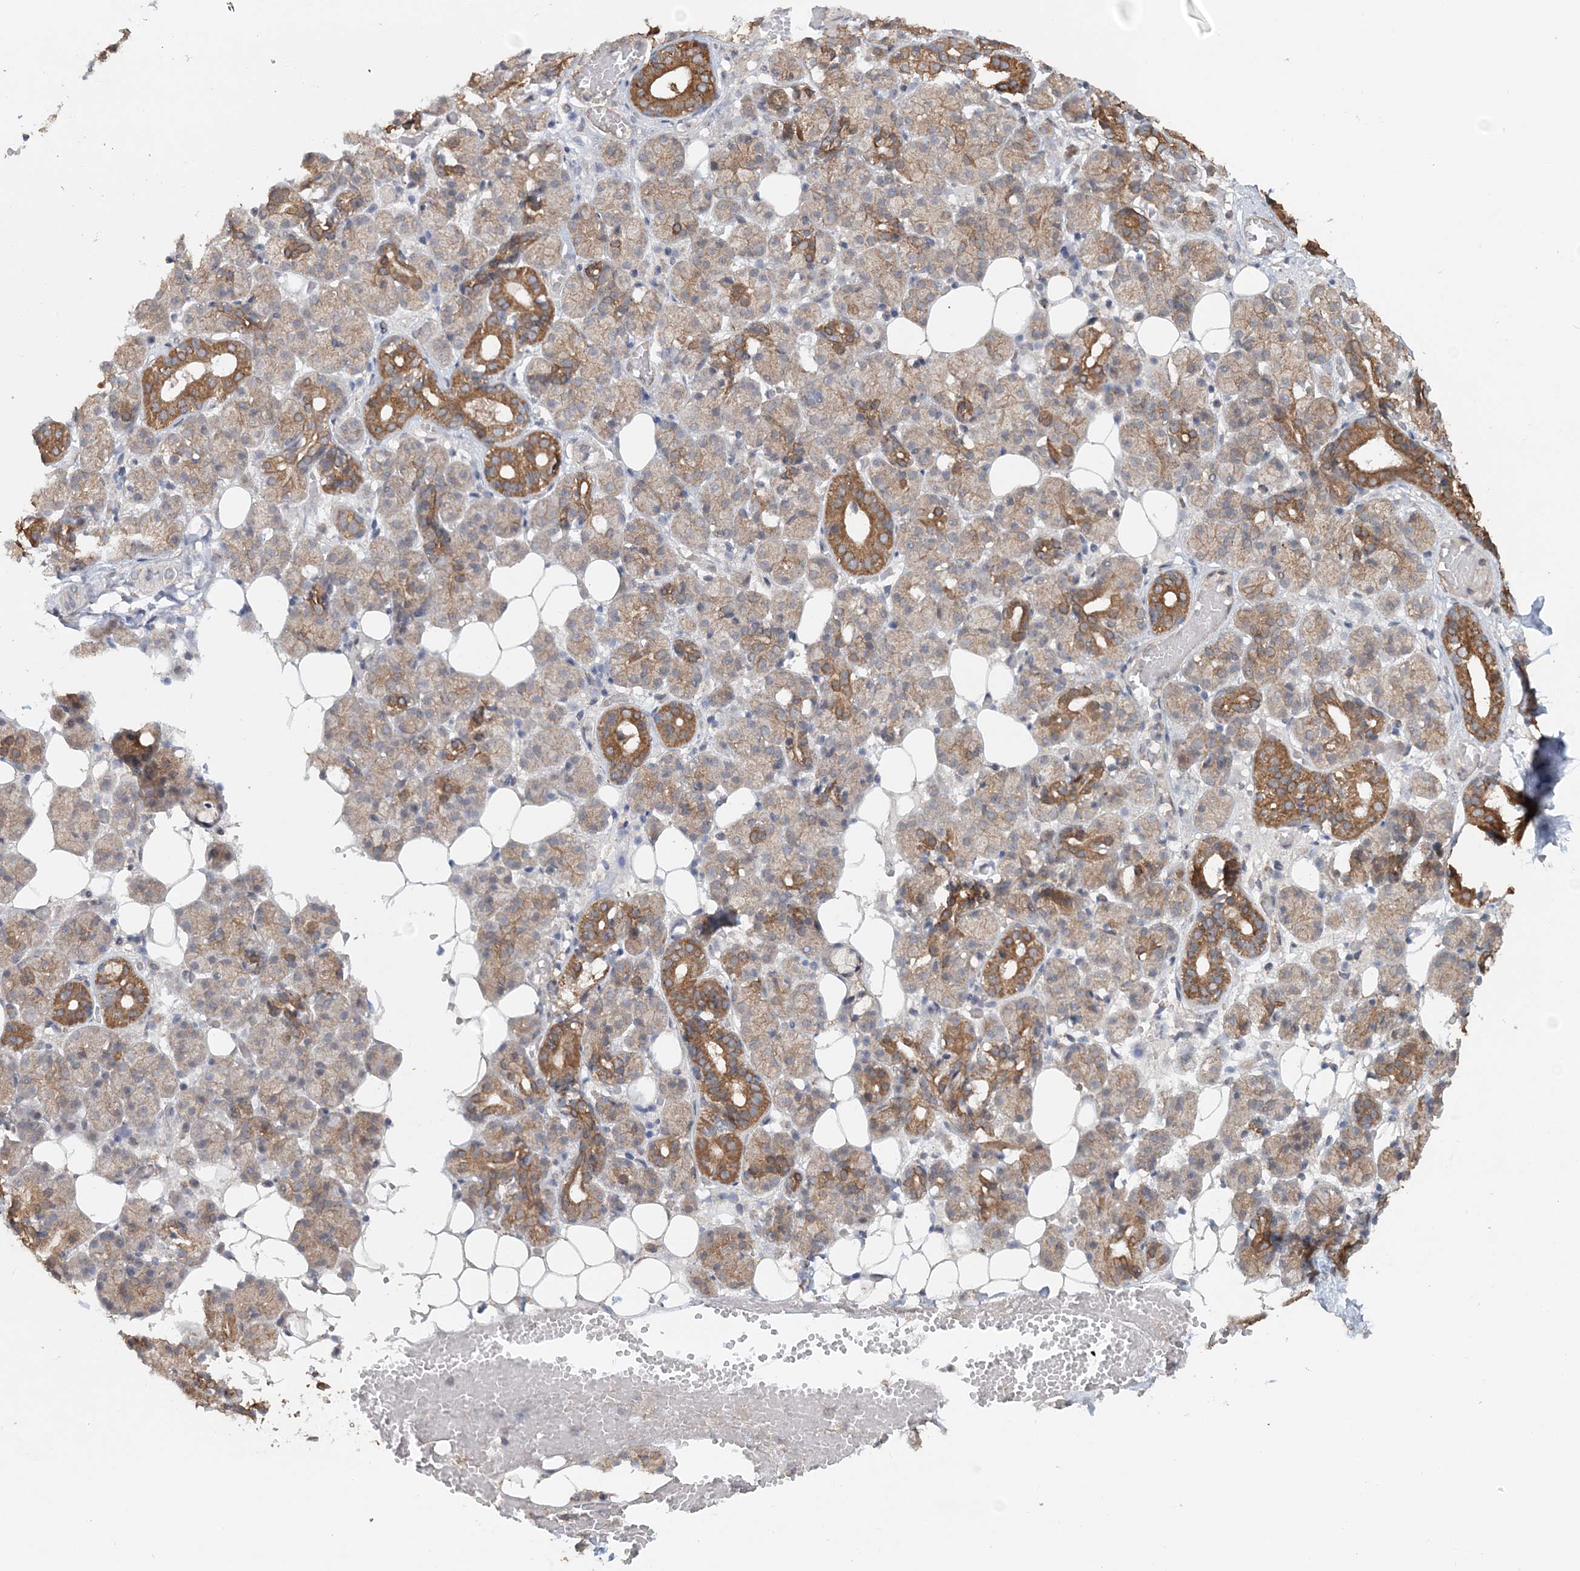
{"staining": {"intensity": "moderate", "quantity": "25%-75%", "location": "cytoplasmic/membranous"}, "tissue": "salivary gland", "cell_type": "Glandular cells", "image_type": "normal", "snomed": [{"axis": "morphology", "description": "Normal tissue, NOS"}, {"axis": "topography", "description": "Salivary gland"}], "caption": "Human salivary gland stained for a protein (brown) reveals moderate cytoplasmic/membranous positive expression in about 25%-75% of glandular cells.", "gene": "FBXO38", "patient": {"sex": "male", "age": 63}}